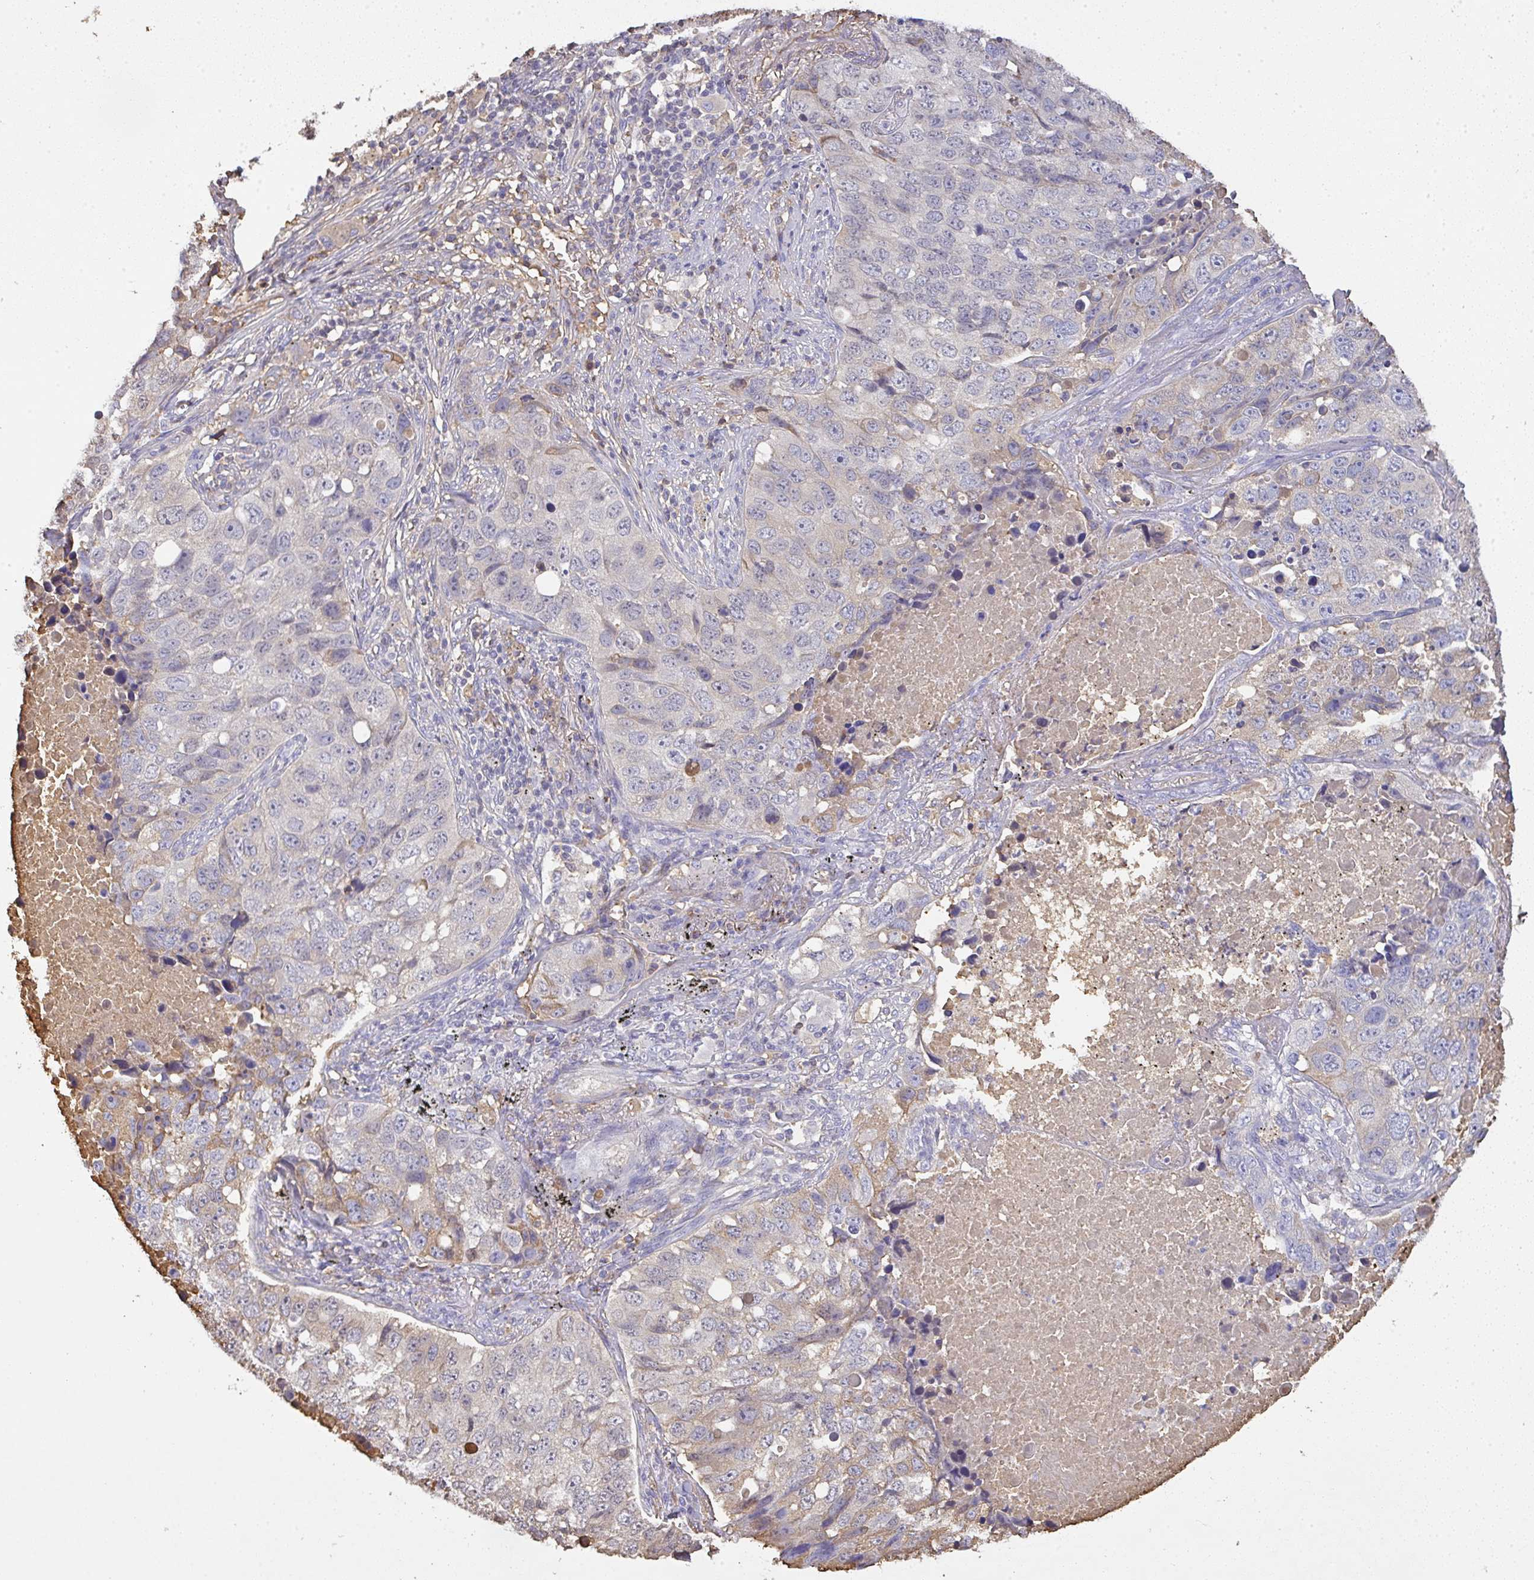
{"staining": {"intensity": "negative", "quantity": "none", "location": "none"}, "tissue": "lung cancer", "cell_type": "Tumor cells", "image_type": "cancer", "snomed": [{"axis": "morphology", "description": "Squamous cell carcinoma, NOS"}, {"axis": "topography", "description": "Lung"}], "caption": "An image of human squamous cell carcinoma (lung) is negative for staining in tumor cells. (DAB immunohistochemistry (IHC), high magnification).", "gene": "SMYD5", "patient": {"sex": "male", "age": 60}}